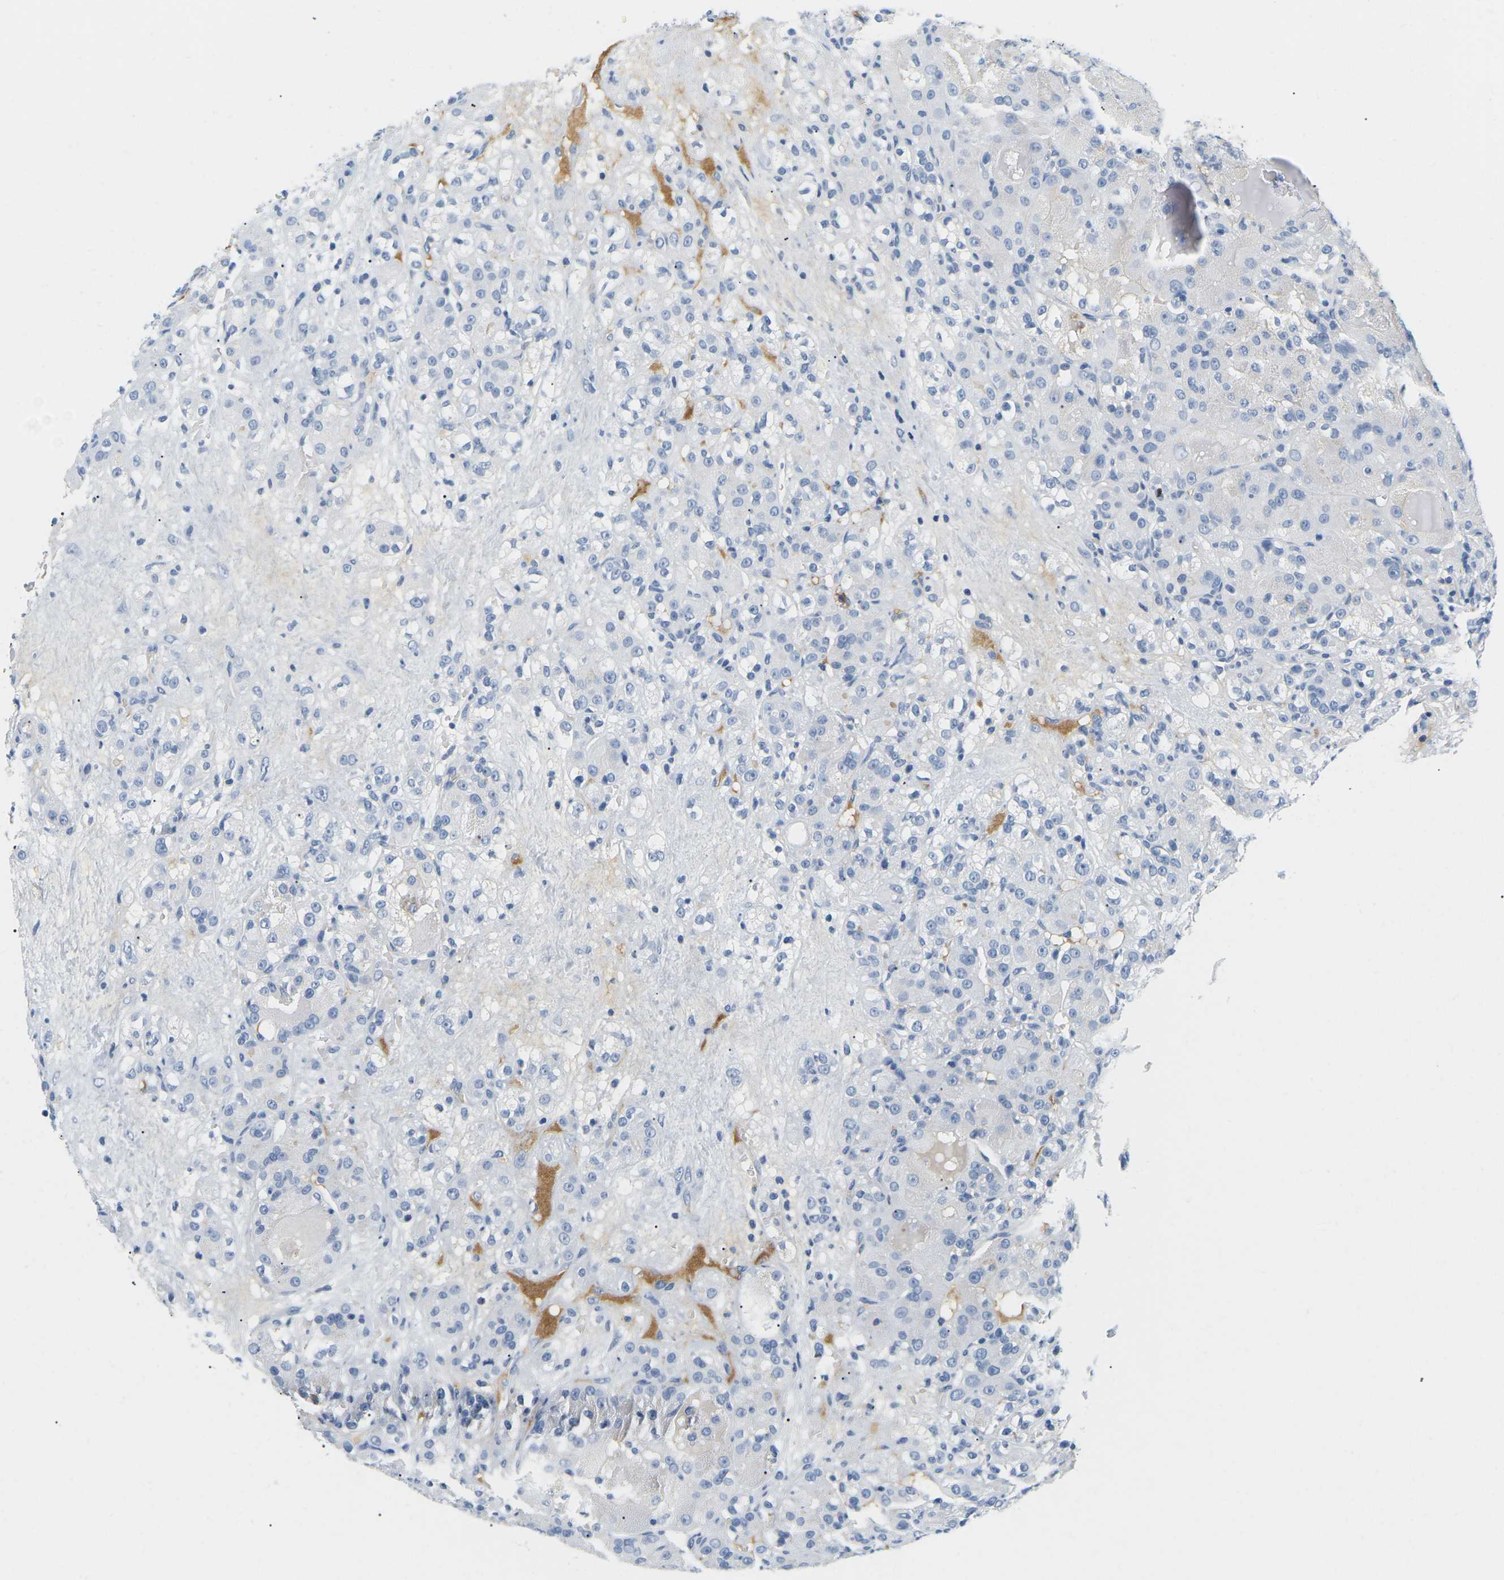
{"staining": {"intensity": "negative", "quantity": "none", "location": "none"}, "tissue": "renal cancer", "cell_type": "Tumor cells", "image_type": "cancer", "snomed": [{"axis": "morphology", "description": "Normal tissue, NOS"}, {"axis": "morphology", "description": "Adenocarcinoma, NOS"}, {"axis": "topography", "description": "Kidney"}], "caption": "This is an immunohistochemistry (IHC) image of human adenocarcinoma (renal). There is no staining in tumor cells.", "gene": "APOB", "patient": {"sex": "male", "age": 61}}